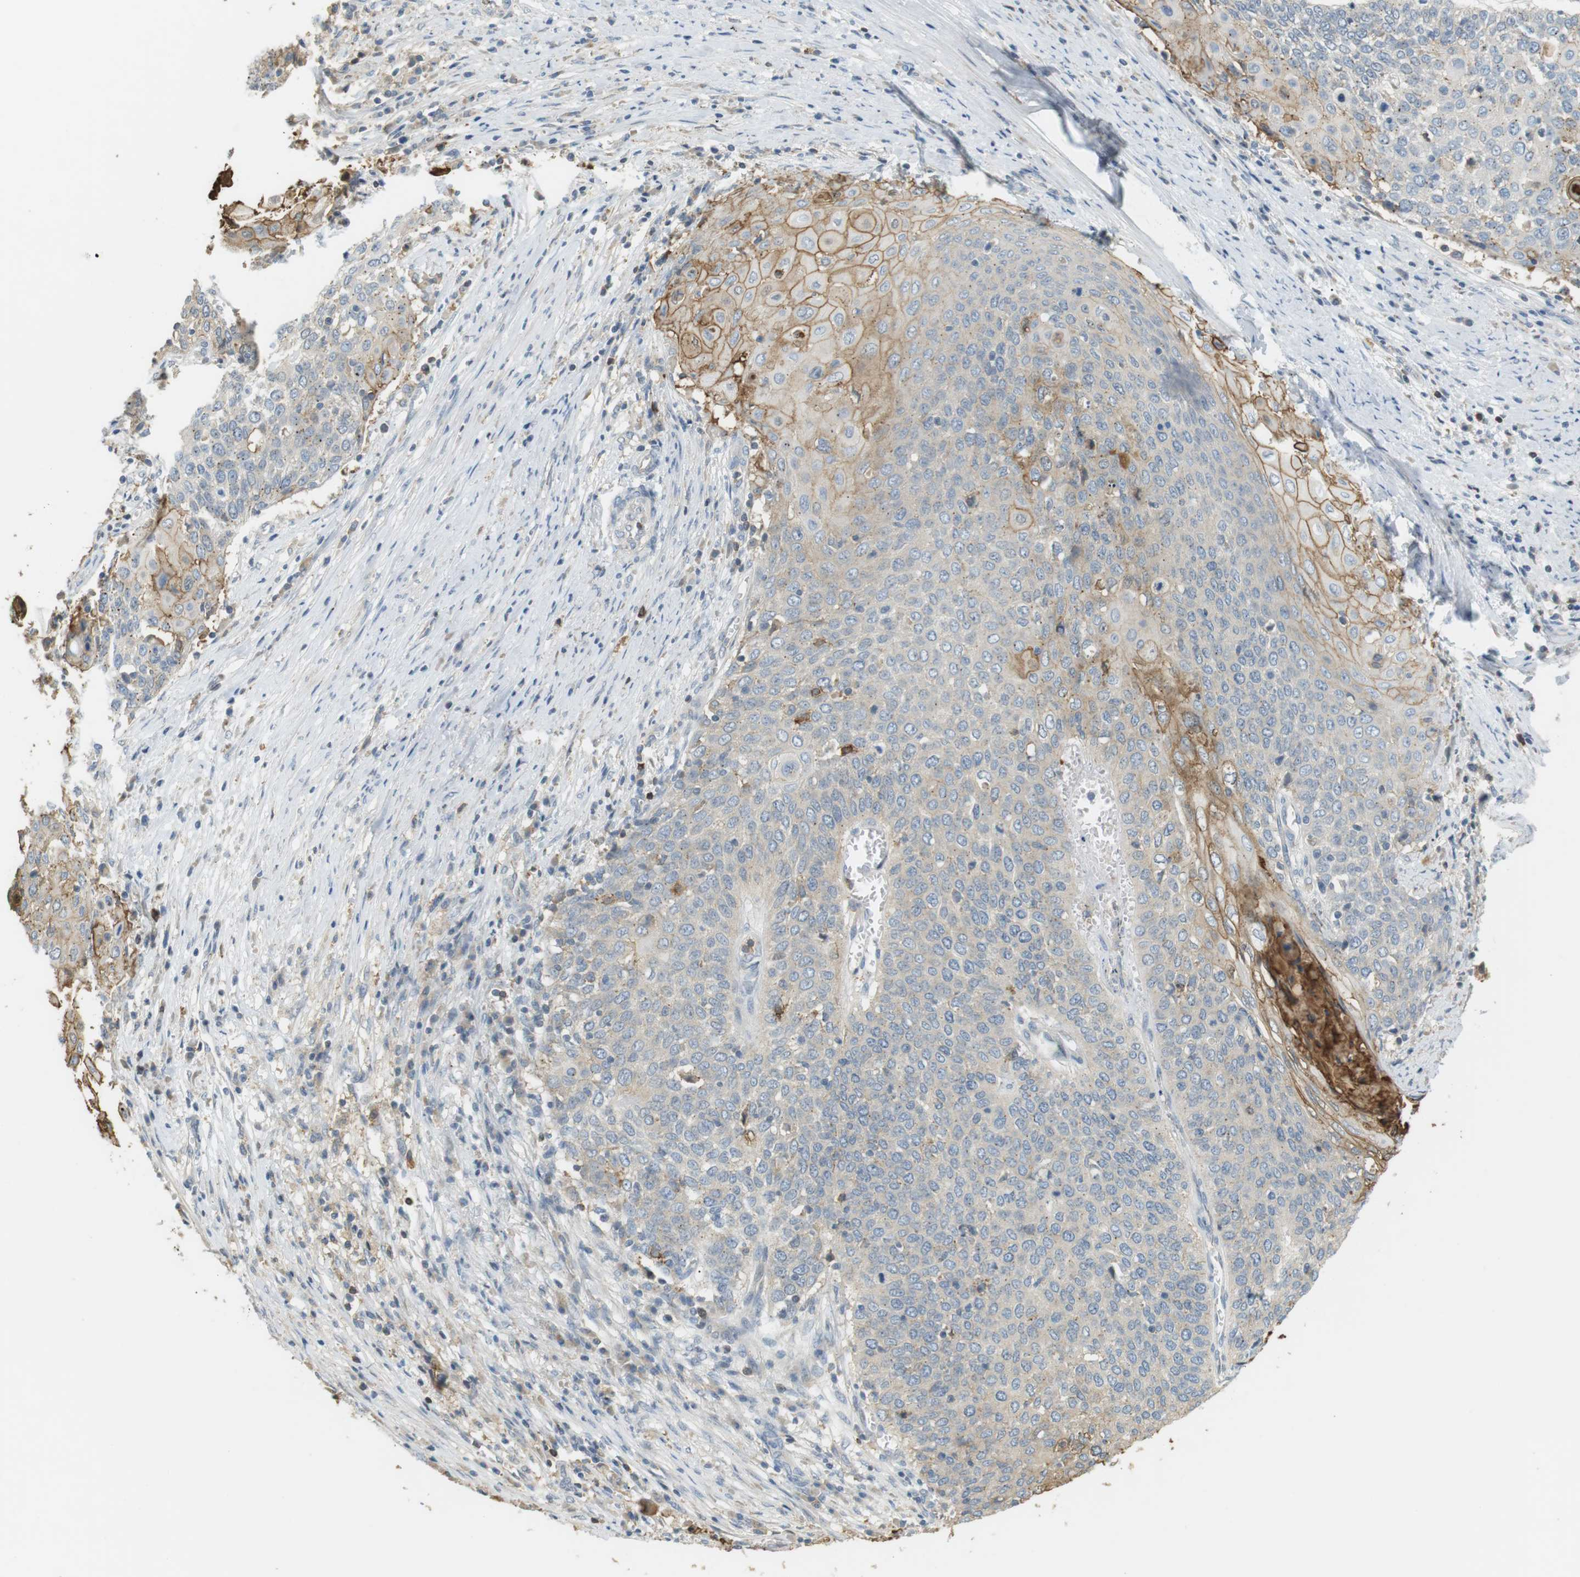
{"staining": {"intensity": "moderate", "quantity": "<25%", "location": "cytoplasmic/membranous"}, "tissue": "cervical cancer", "cell_type": "Tumor cells", "image_type": "cancer", "snomed": [{"axis": "morphology", "description": "Squamous cell carcinoma, NOS"}, {"axis": "topography", "description": "Cervix"}], "caption": "DAB (3,3'-diaminobenzidine) immunohistochemical staining of human cervical cancer (squamous cell carcinoma) reveals moderate cytoplasmic/membranous protein staining in about <25% of tumor cells. (DAB (3,3'-diaminobenzidine) IHC, brown staining for protein, blue staining for nuclei).", "gene": "P2RY1", "patient": {"sex": "female", "age": 39}}